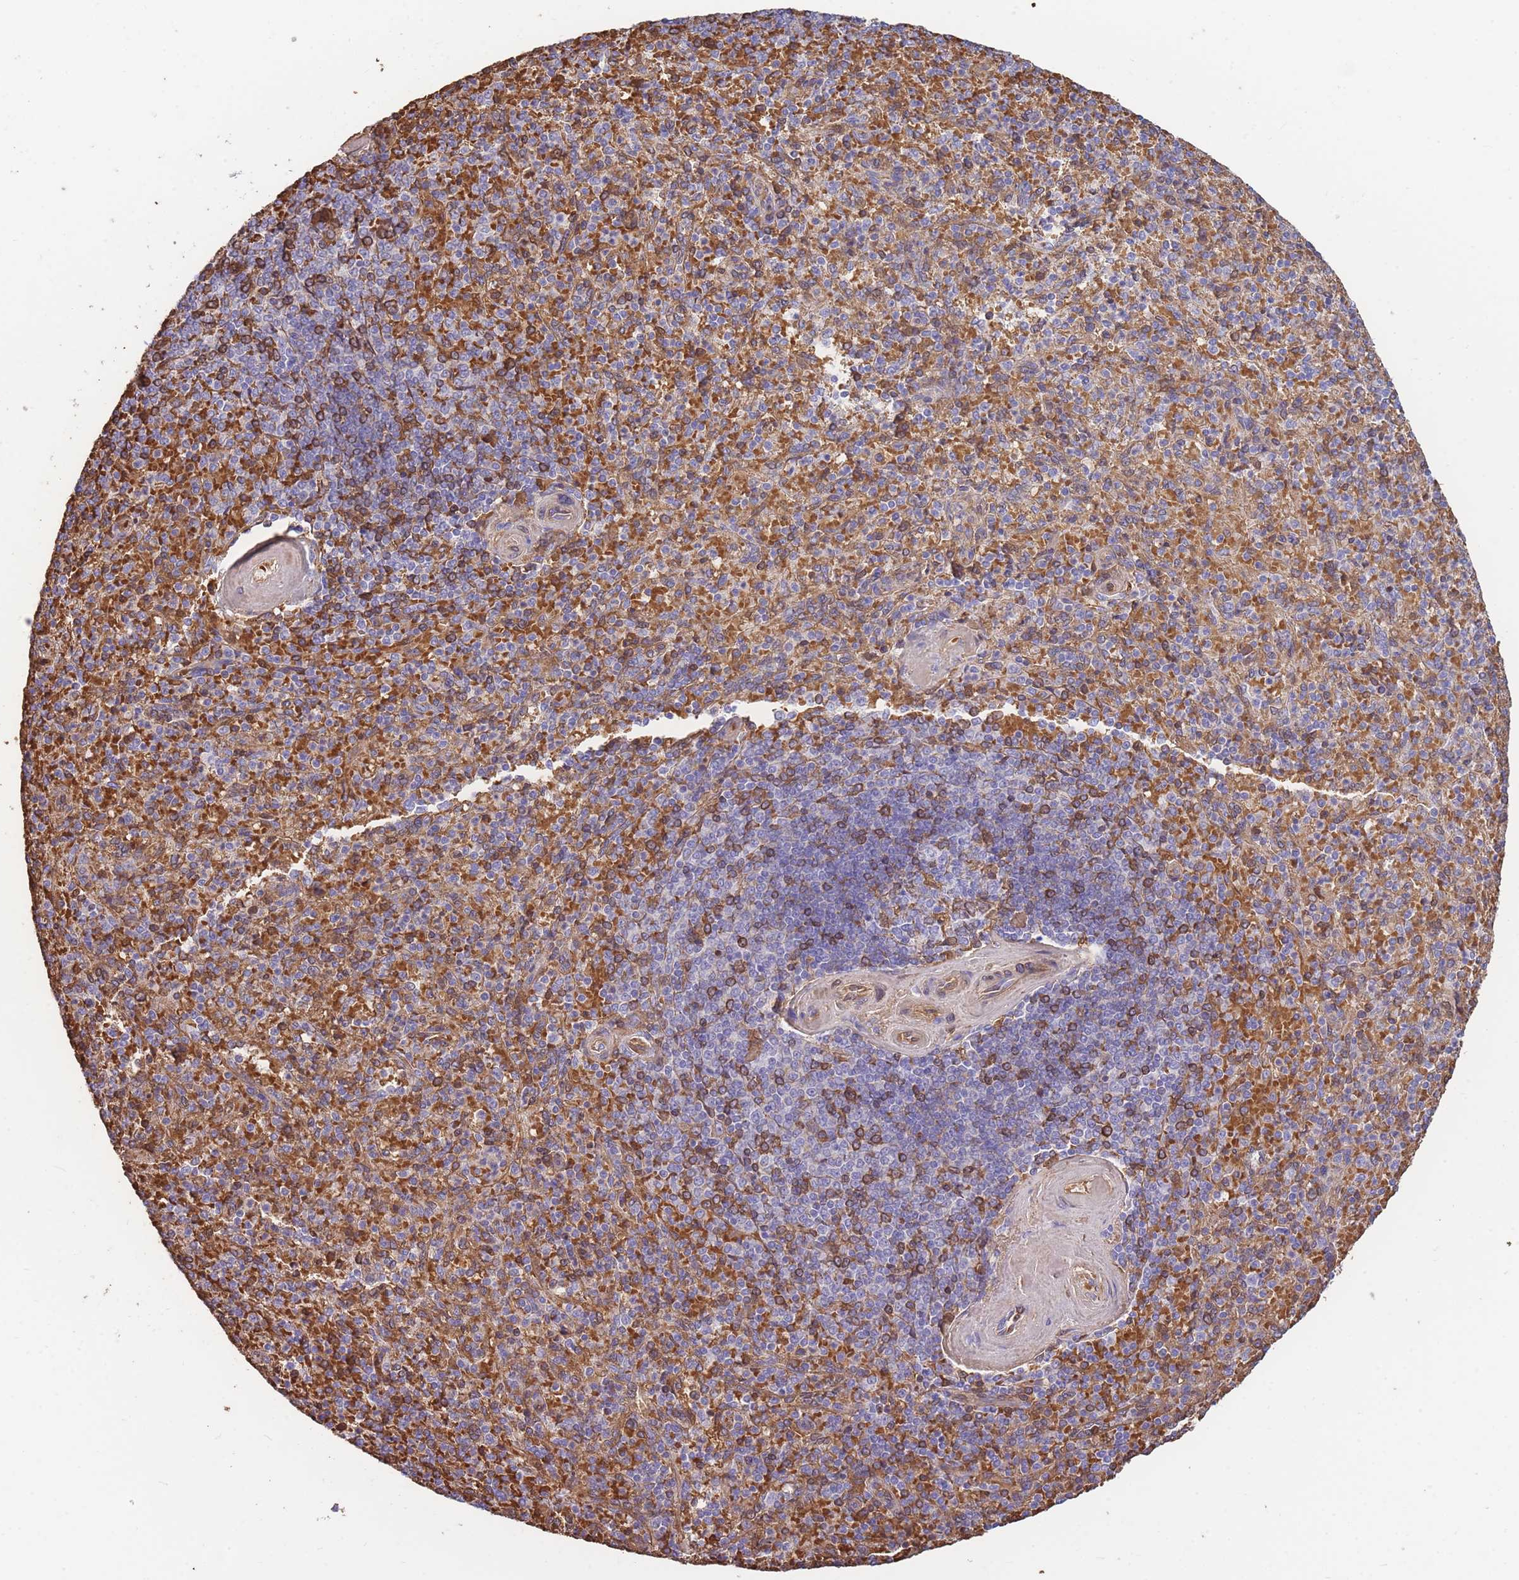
{"staining": {"intensity": "moderate", "quantity": "25%-75%", "location": "cytoplasmic/membranous"}, "tissue": "spleen", "cell_type": "Cells in red pulp", "image_type": "normal", "snomed": [{"axis": "morphology", "description": "Normal tissue, NOS"}, {"axis": "topography", "description": "Spleen"}], "caption": "There is medium levels of moderate cytoplasmic/membranous expression in cells in red pulp of normal spleen, as demonstrated by immunohistochemical staining (brown color).", "gene": "ANKRD53", "patient": {"sex": "male", "age": 82}}